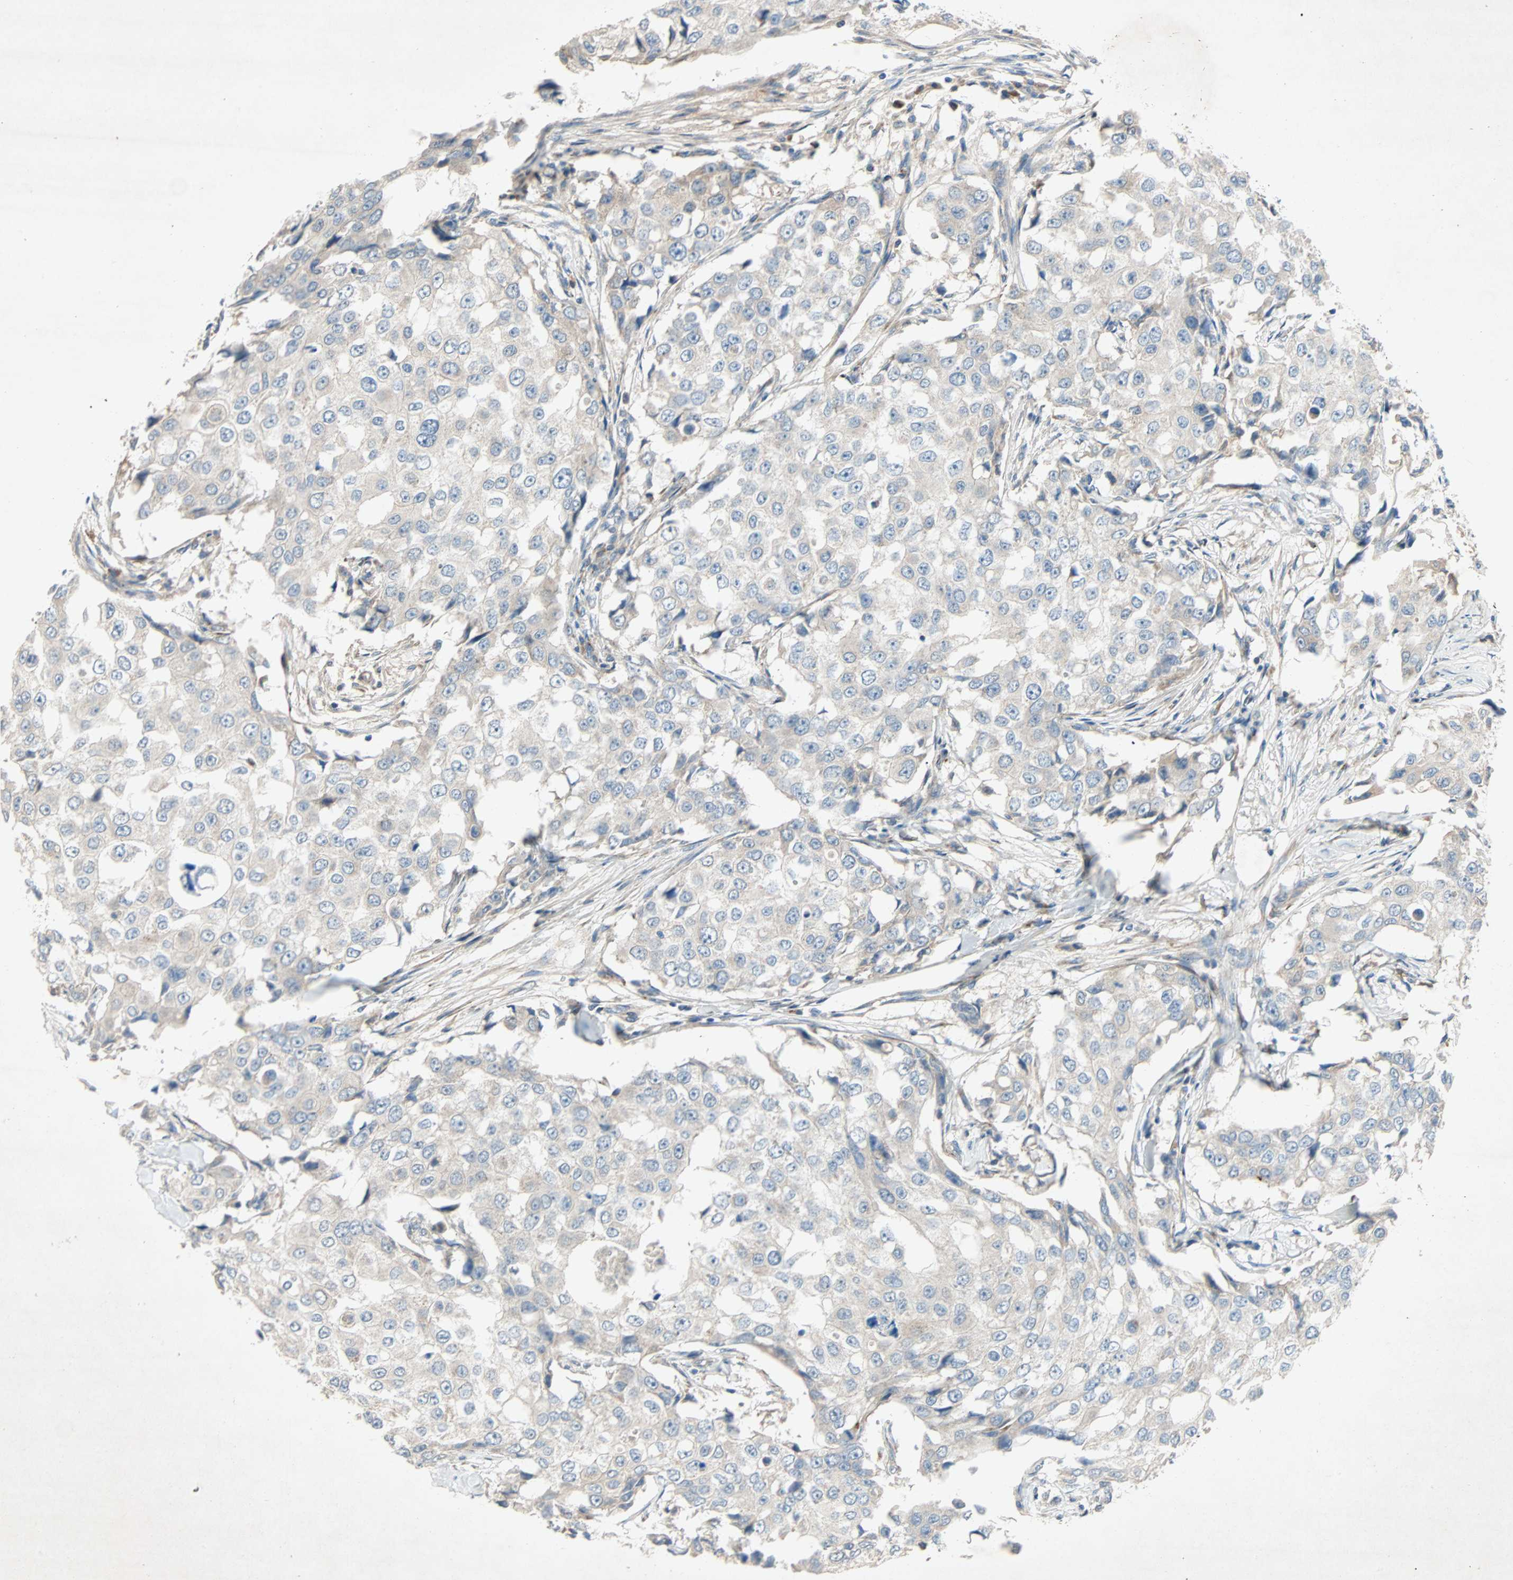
{"staining": {"intensity": "weak", "quantity": "25%-75%", "location": "cytoplasmic/membranous"}, "tissue": "breast cancer", "cell_type": "Tumor cells", "image_type": "cancer", "snomed": [{"axis": "morphology", "description": "Duct carcinoma"}, {"axis": "topography", "description": "Breast"}], "caption": "This micrograph displays immunohistochemistry (IHC) staining of breast cancer, with low weak cytoplasmic/membranous staining in about 25%-75% of tumor cells.", "gene": "XYLT1", "patient": {"sex": "female", "age": 27}}